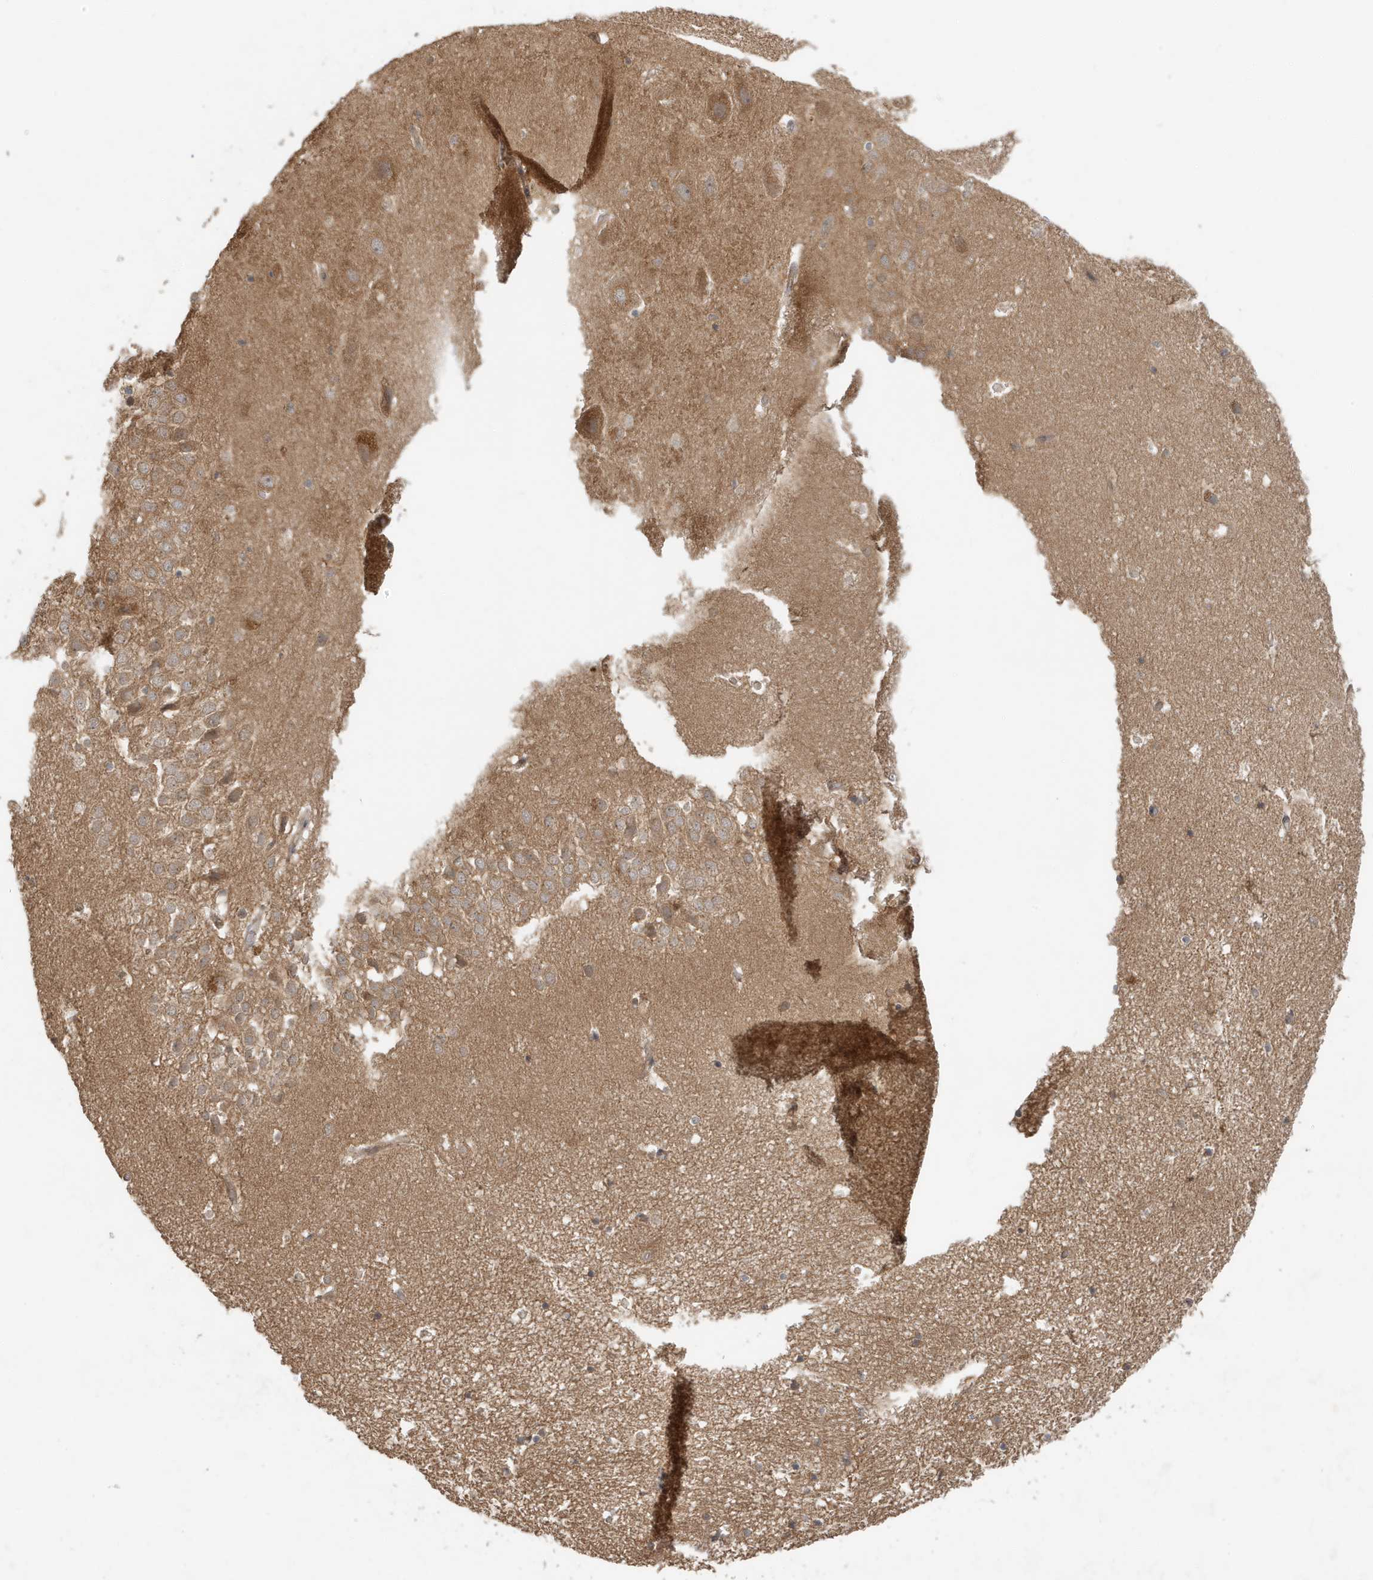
{"staining": {"intensity": "moderate", "quantity": "<25%", "location": "cytoplasmic/membranous"}, "tissue": "hippocampus", "cell_type": "Glial cells", "image_type": "normal", "snomed": [{"axis": "morphology", "description": "Normal tissue, NOS"}, {"axis": "topography", "description": "Hippocampus"}], "caption": "Human hippocampus stained with a brown dye reveals moderate cytoplasmic/membranous positive staining in approximately <25% of glial cells.", "gene": "ABCB9", "patient": {"sex": "female", "age": 52}}